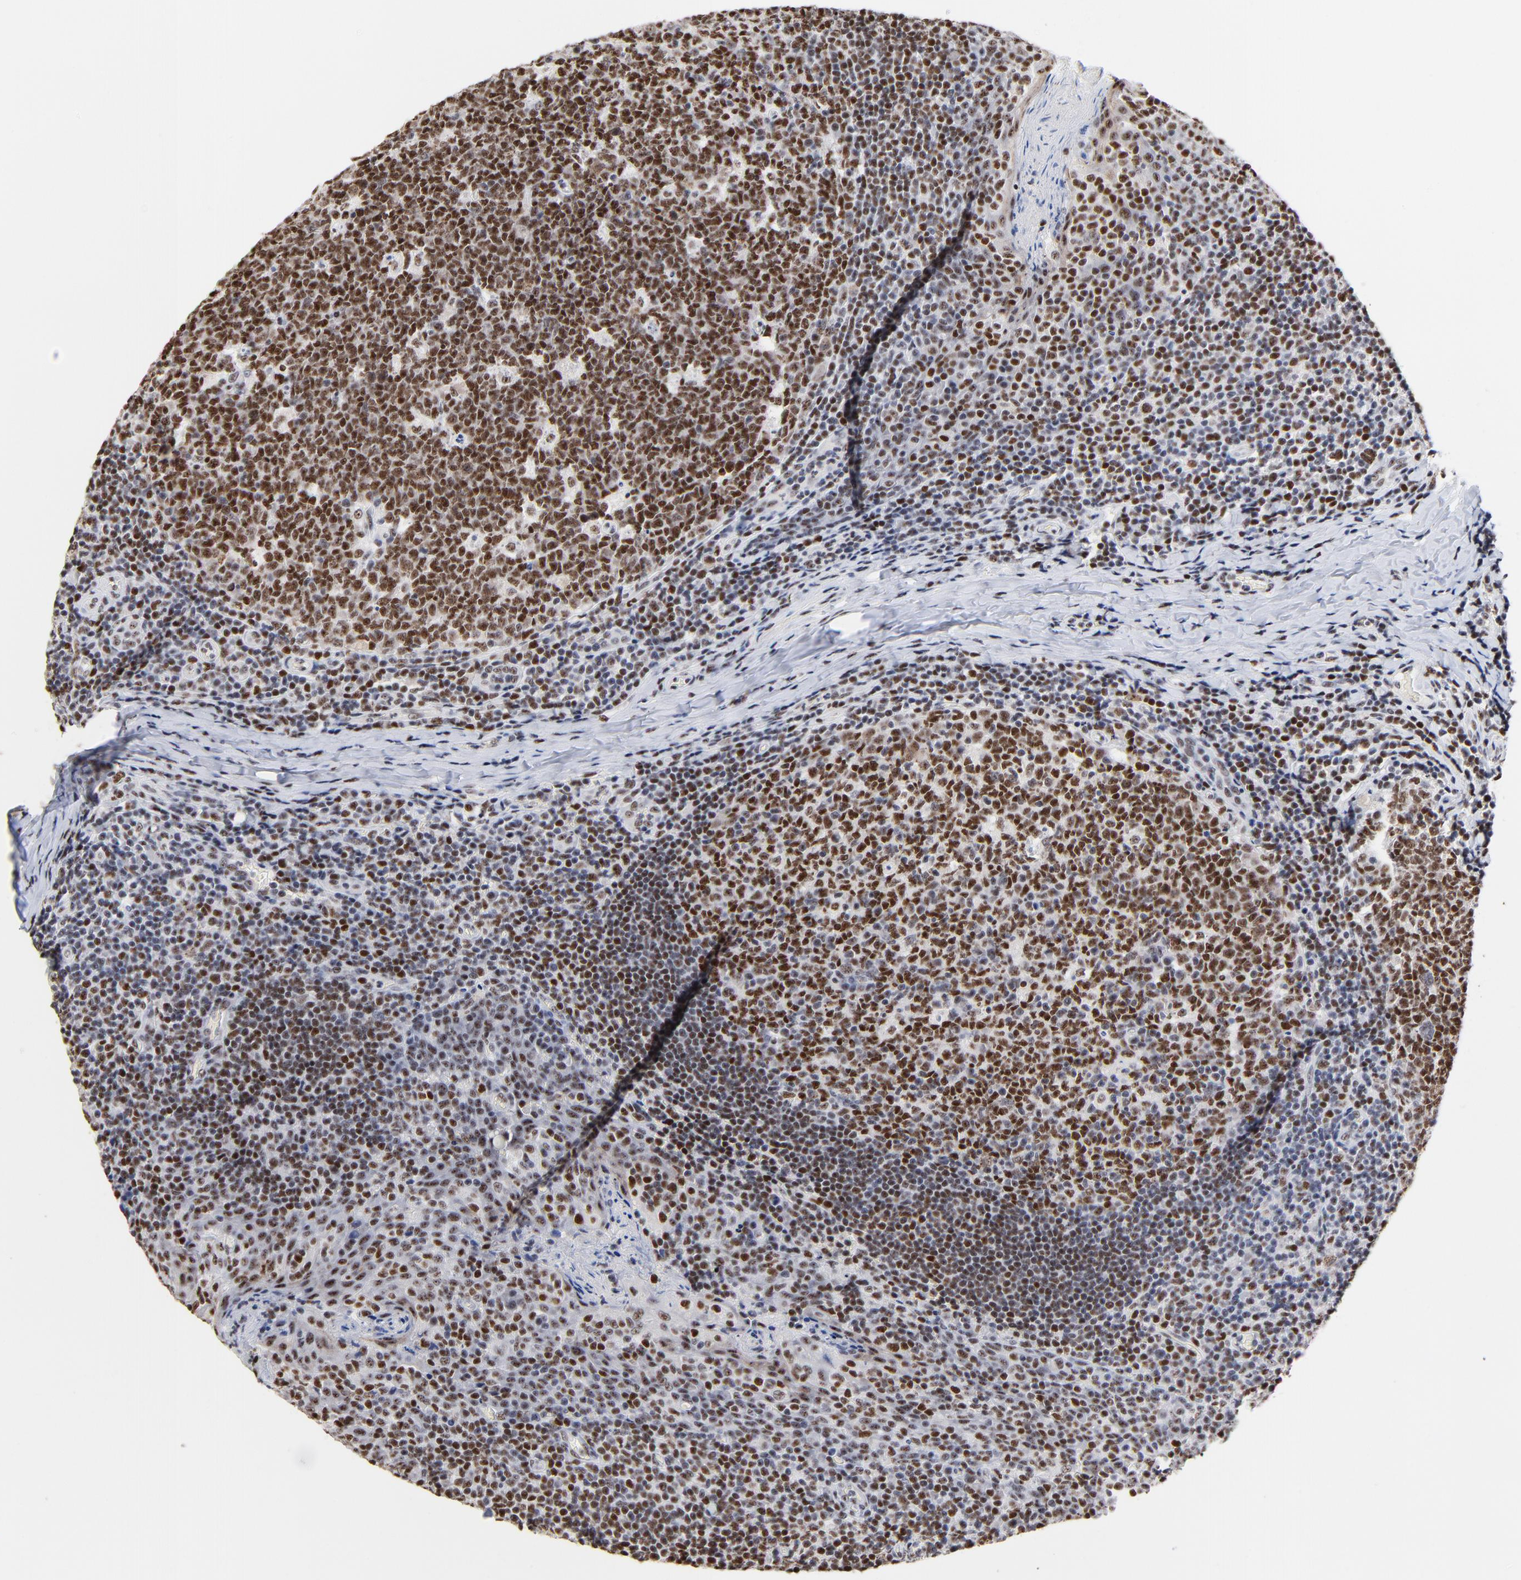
{"staining": {"intensity": "strong", "quantity": ">75%", "location": "nuclear"}, "tissue": "tonsil", "cell_type": "Germinal center cells", "image_type": "normal", "snomed": [{"axis": "morphology", "description": "Normal tissue, NOS"}, {"axis": "topography", "description": "Tonsil"}], "caption": "Protein expression by immunohistochemistry (IHC) demonstrates strong nuclear staining in about >75% of germinal center cells in unremarkable tonsil.", "gene": "MBD4", "patient": {"sex": "male", "age": 17}}